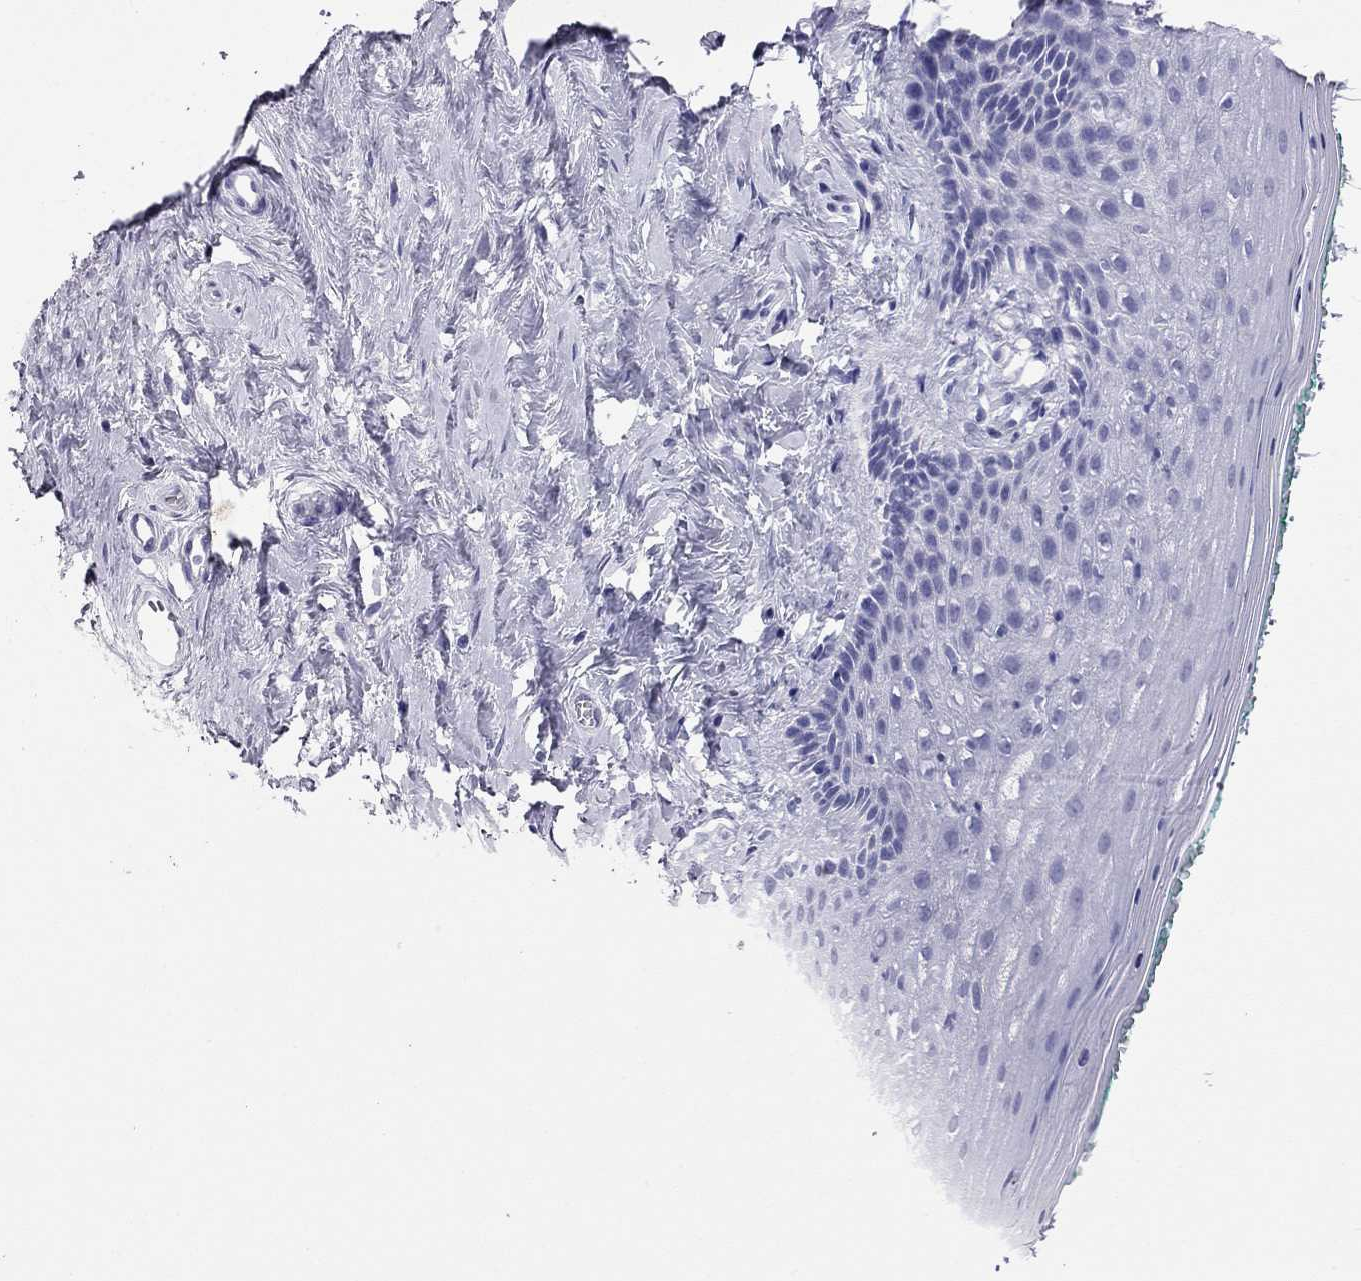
{"staining": {"intensity": "negative", "quantity": "none", "location": "none"}, "tissue": "vagina", "cell_type": "Squamous epithelial cells", "image_type": "normal", "snomed": [{"axis": "morphology", "description": "Normal tissue, NOS"}, {"axis": "topography", "description": "Vagina"}], "caption": "IHC histopathology image of unremarkable vagina: human vagina stained with DAB demonstrates no significant protein expression in squamous epithelial cells.", "gene": "ODF4", "patient": {"sex": "female", "age": 45}}